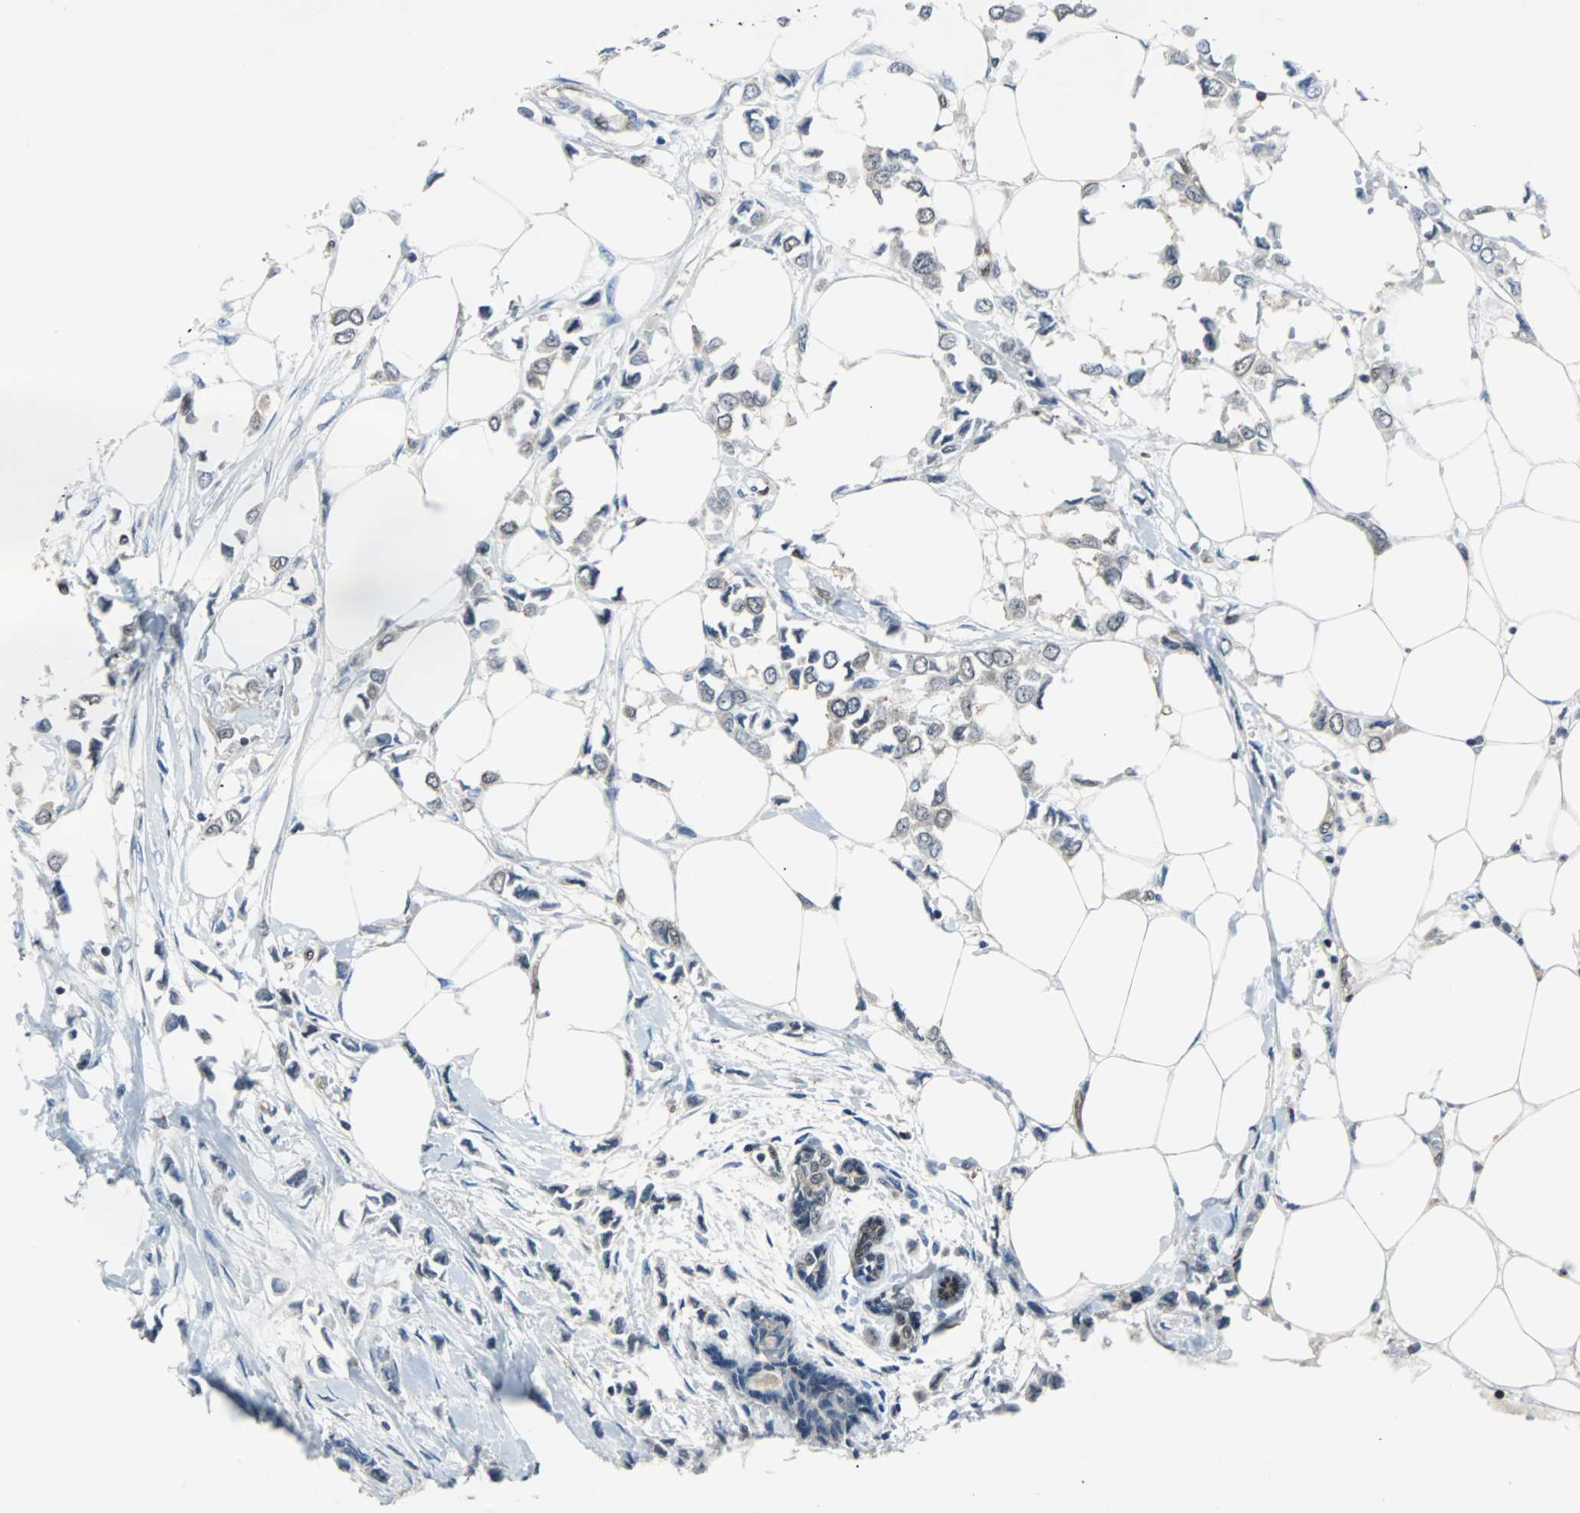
{"staining": {"intensity": "weak", "quantity": "<25%", "location": "cytoplasmic/membranous"}, "tissue": "breast cancer", "cell_type": "Tumor cells", "image_type": "cancer", "snomed": [{"axis": "morphology", "description": "Lobular carcinoma"}, {"axis": "topography", "description": "Breast"}], "caption": "High power microscopy histopathology image of an immunohistochemistry (IHC) micrograph of breast lobular carcinoma, revealing no significant positivity in tumor cells. (Immunohistochemistry, brightfield microscopy, high magnification).", "gene": "MAP2K6", "patient": {"sex": "female", "age": 51}}